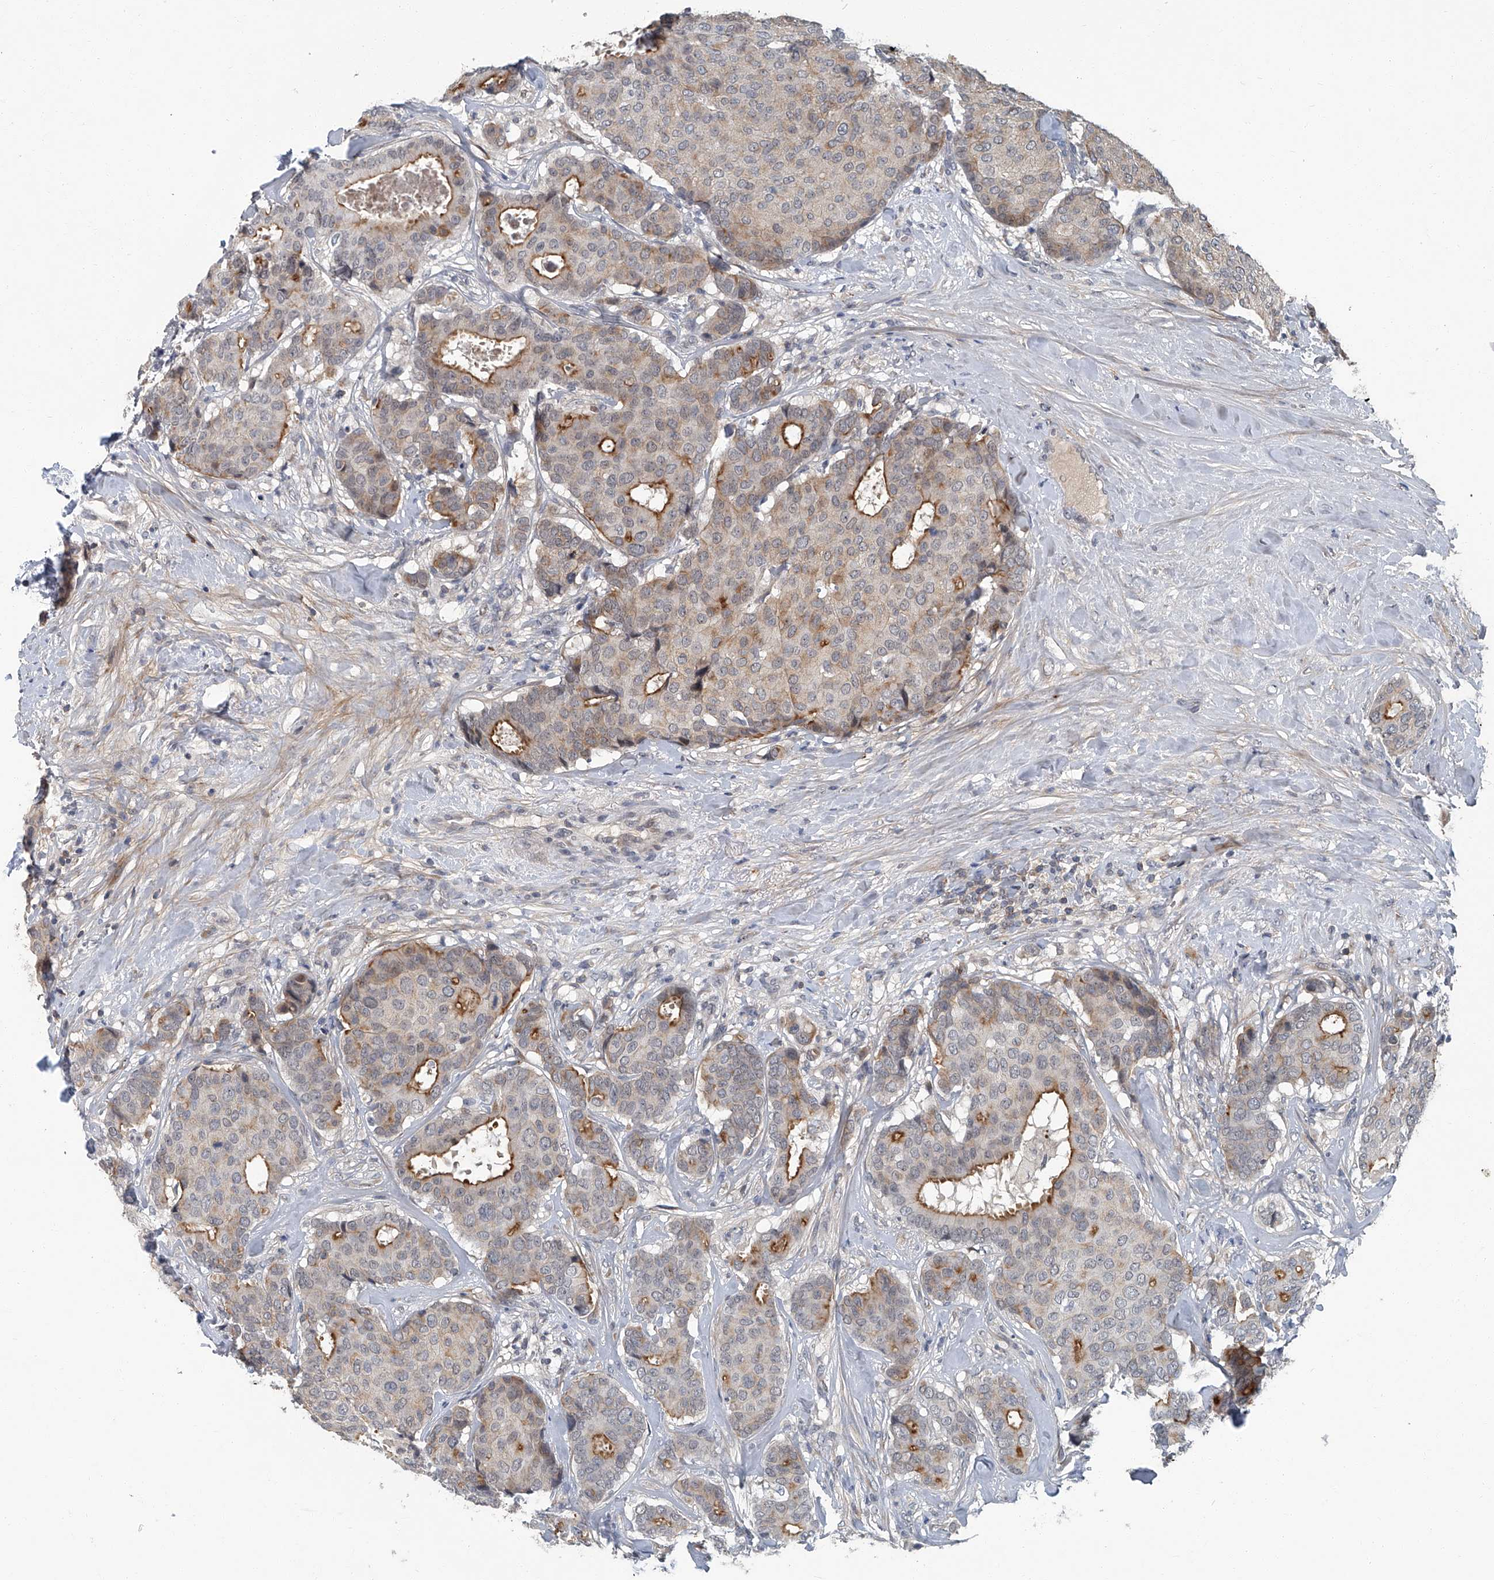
{"staining": {"intensity": "strong", "quantity": "<25%", "location": "cytoplasmic/membranous"}, "tissue": "breast cancer", "cell_type": "Tumor cells", "image_type": "cancer", "snomed": [{"axis": "morphology", "description": "Duct carcinoma"}, {"axis": "topography", "description": "Breast"}], "caption": "A brown stain shows strong cytoplasmic/membranous staining of a protein in breast invasive ductal carcinoma tumor cells.", "gene": "AKNAD1", "patient": {"sex": "female", "age": 75}}